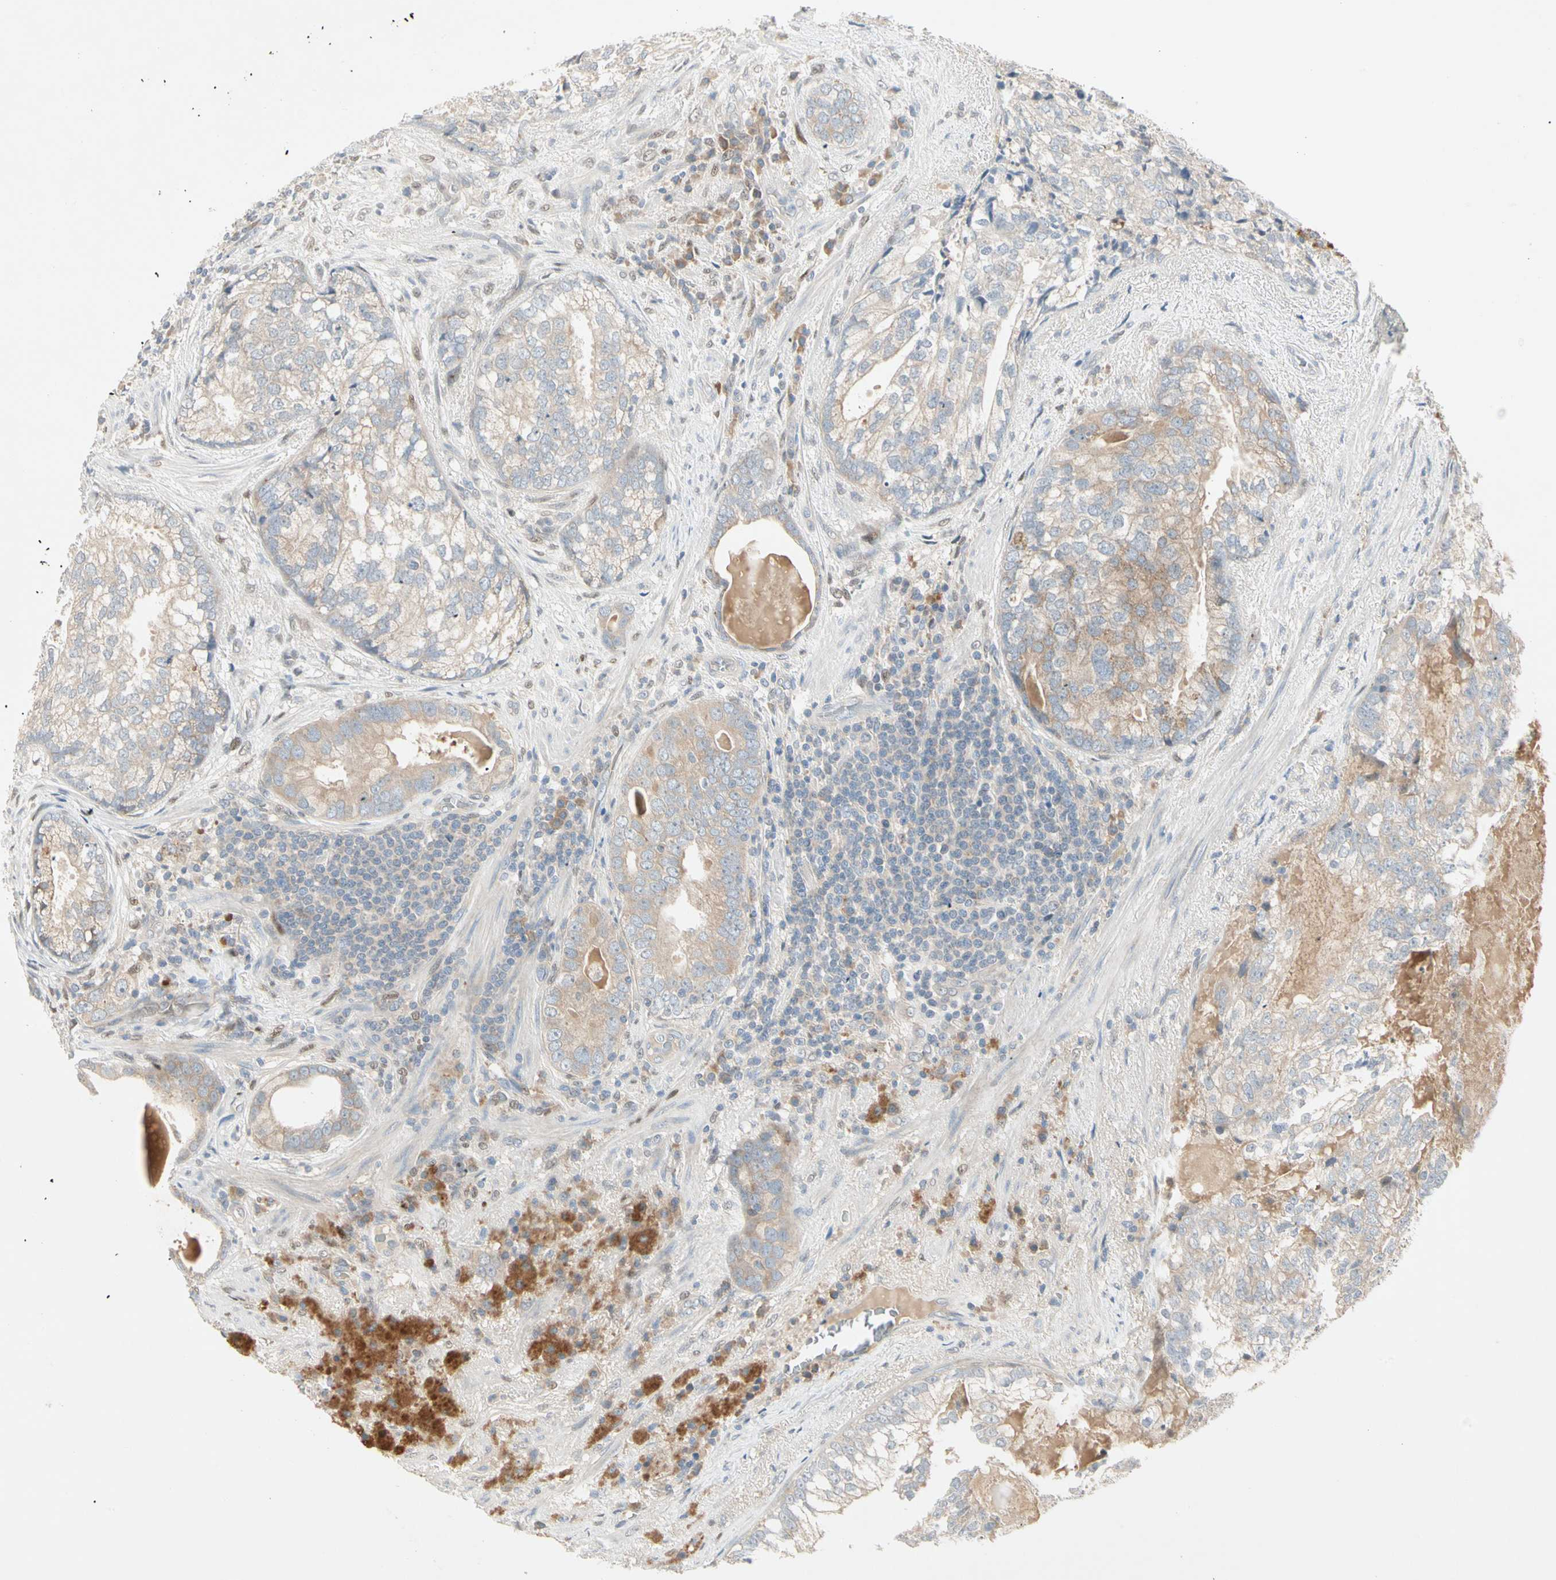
{"staining": {"intensity": "weak", "quantity": "25%-75%", "location": "cytoplasmic/membranous"}, "tissue": "prostate cancer", "cell_type": "Tumor cells", "image_type": "cancer", "snomed": [{"axis": "morphology", "description": "Adenocarcinoma, High grade"}, {"axis": "topography", "description": "Prostate"}], "caption": "Prostate cancer stained with a protein marker reveals weak staining in tumor cells.", "gene": "IL1R1", "patient": {"sex": "male", "age": 66}}